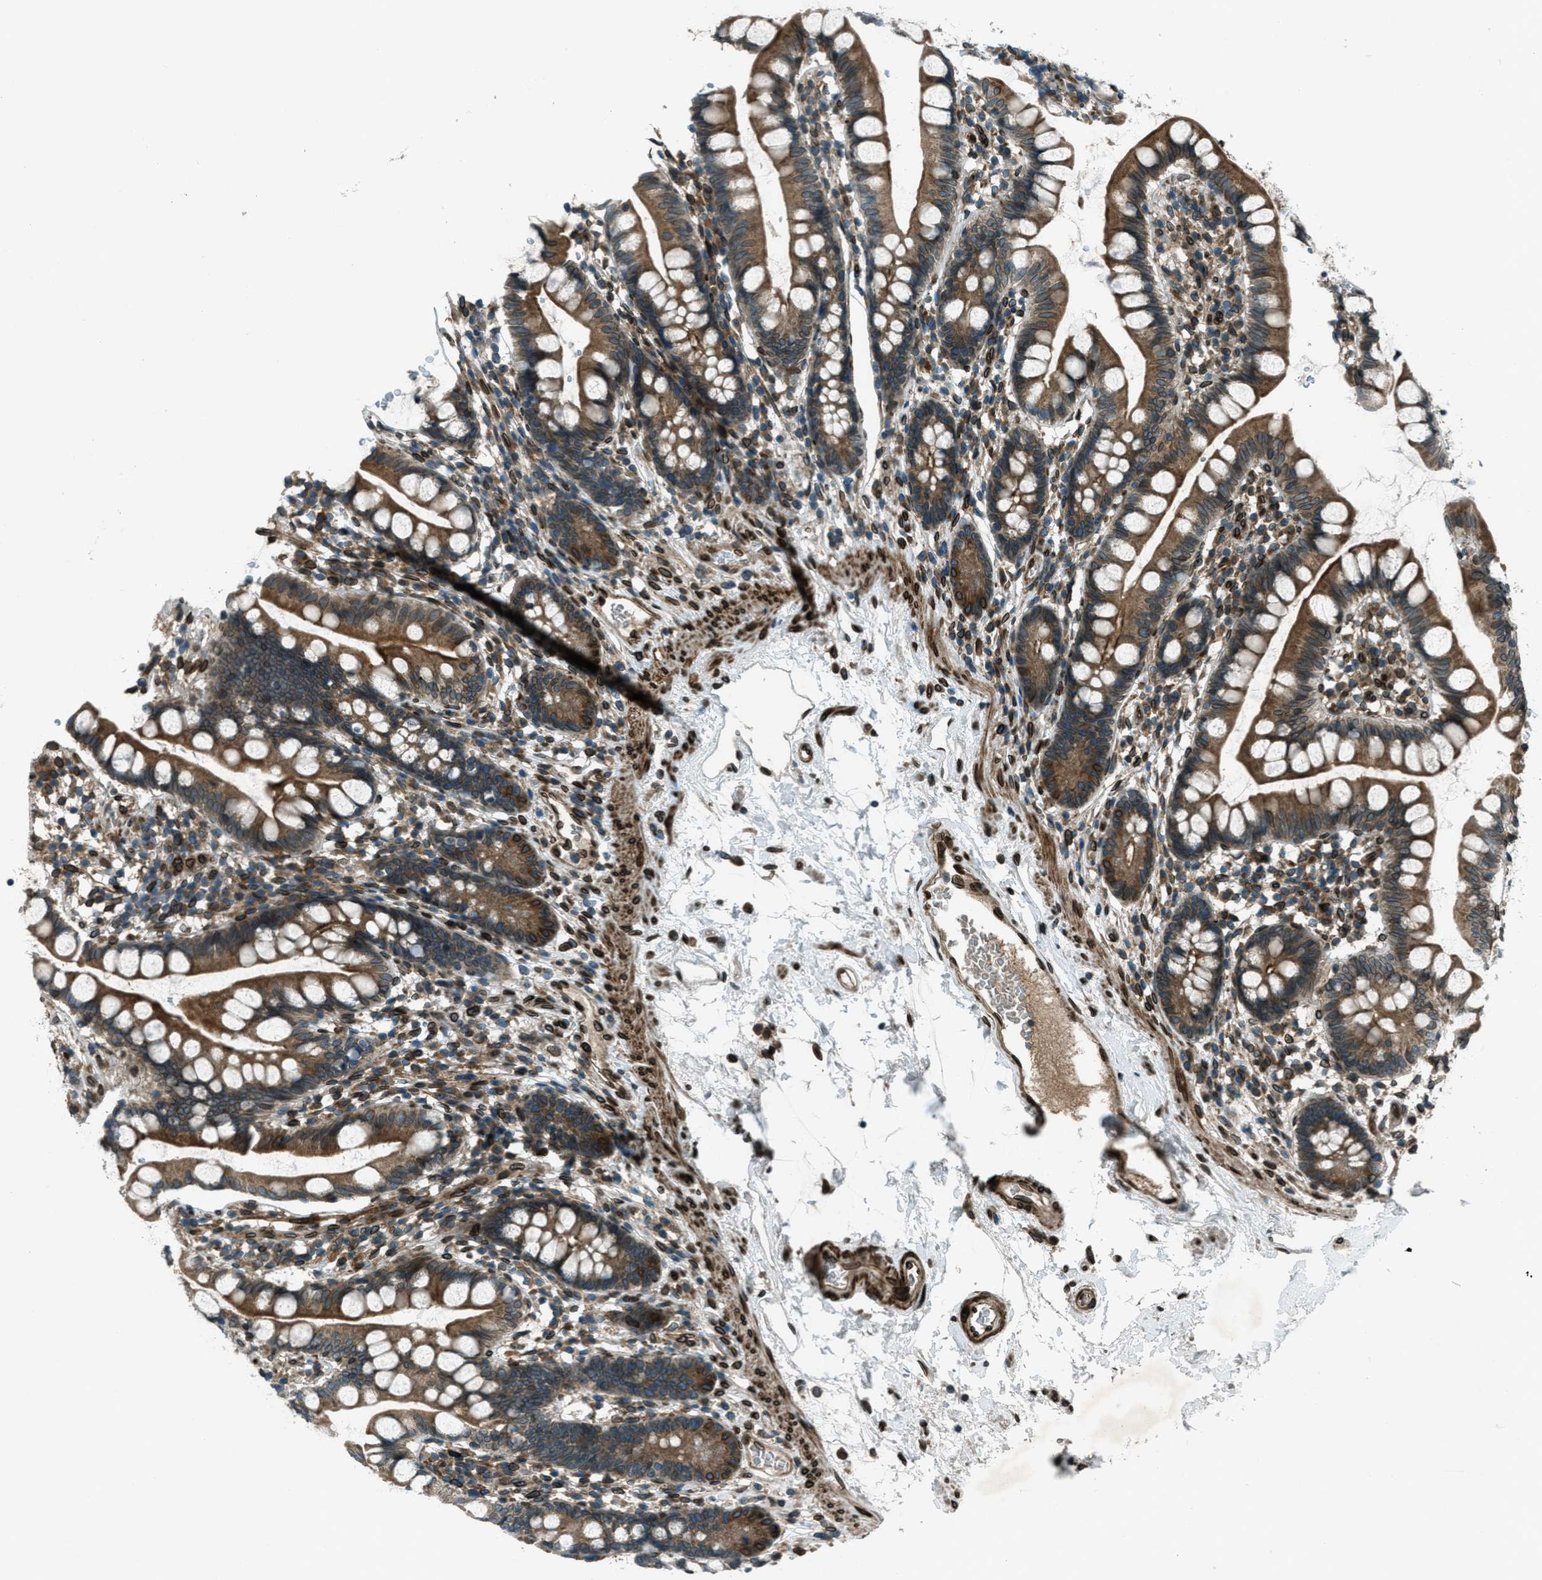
{"staining": {"intensity": "strong", "quantity": ">75%", "location": "cytoplasmic/membranous,nuclear"}, "tissue": "small intestine", "cell_type": "Glandular cells", "image_type": "normal", "snomed": [{"axis": "morphology", "description": "Normal tissue, NOS"}, {"axis": "topography", "description": "Small intestine"}], "caption": "Protein staining of normal small intestine displays strong cytoplasmic/membranous,nuclear positivity in about >75% of glandular cells.", "gene": "LEMD2", "patient": {"sex": "female", "age": 84}}